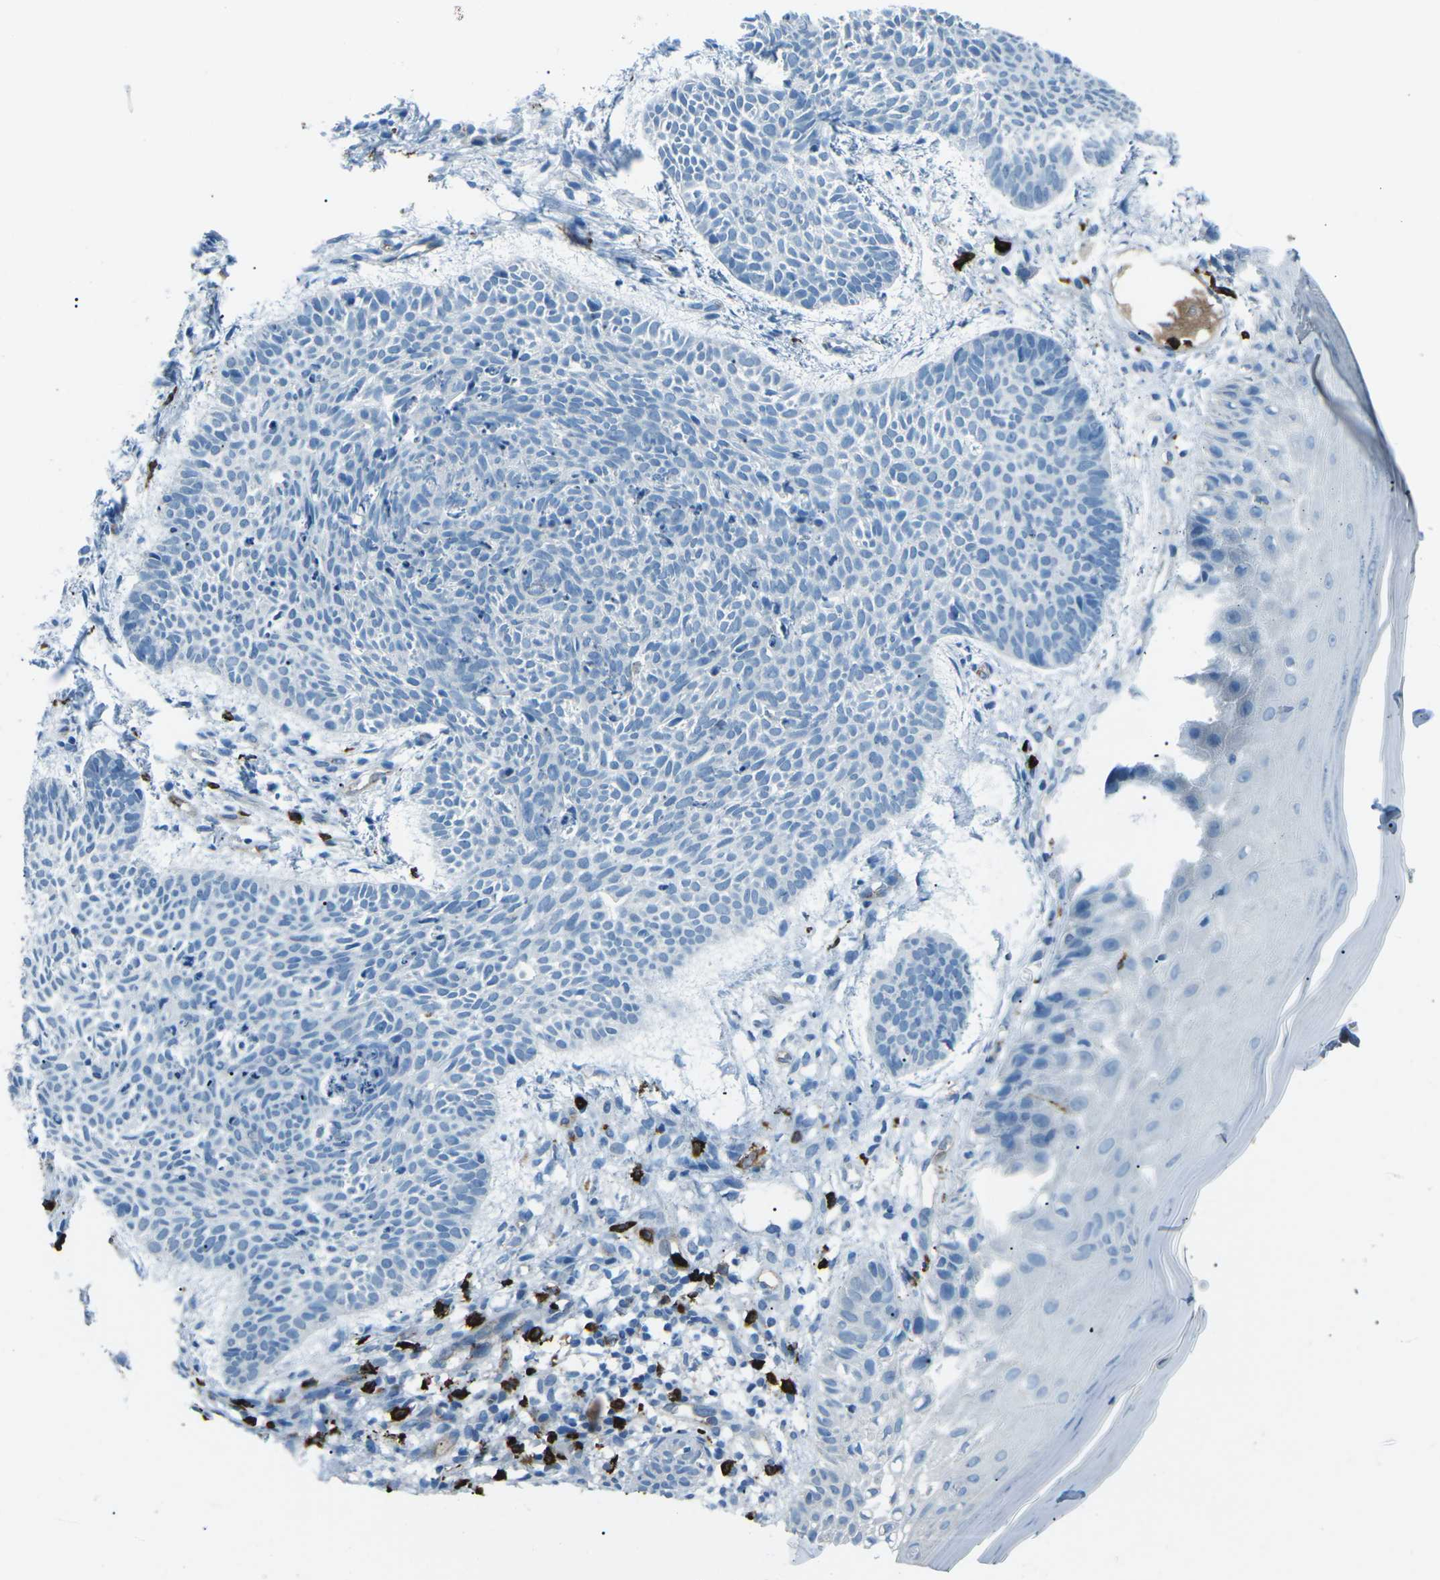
{"staining": {"intensity": "negative", "quantity": "none", "location": "none"}, "tissue": "skin cancer", "cell_type": "Tumor cells", "image_type": "cancer", "snomed": [{"axis": "morphology", "description": "Basal cell carcinoma"}, {"axis": "topography", "description": "Skin"}], "caption": "DAB (3,3'-diaminobenzidine) immunohistochemical staining of basal cell carcinoma (skin) shows no significant expression in tumor cells. (Brightfield microscopy of DAB immunohistochemistry (IHC) at high magnification).", "gene": "FCN1", "patient": {"sex": "male", "age": 60}}